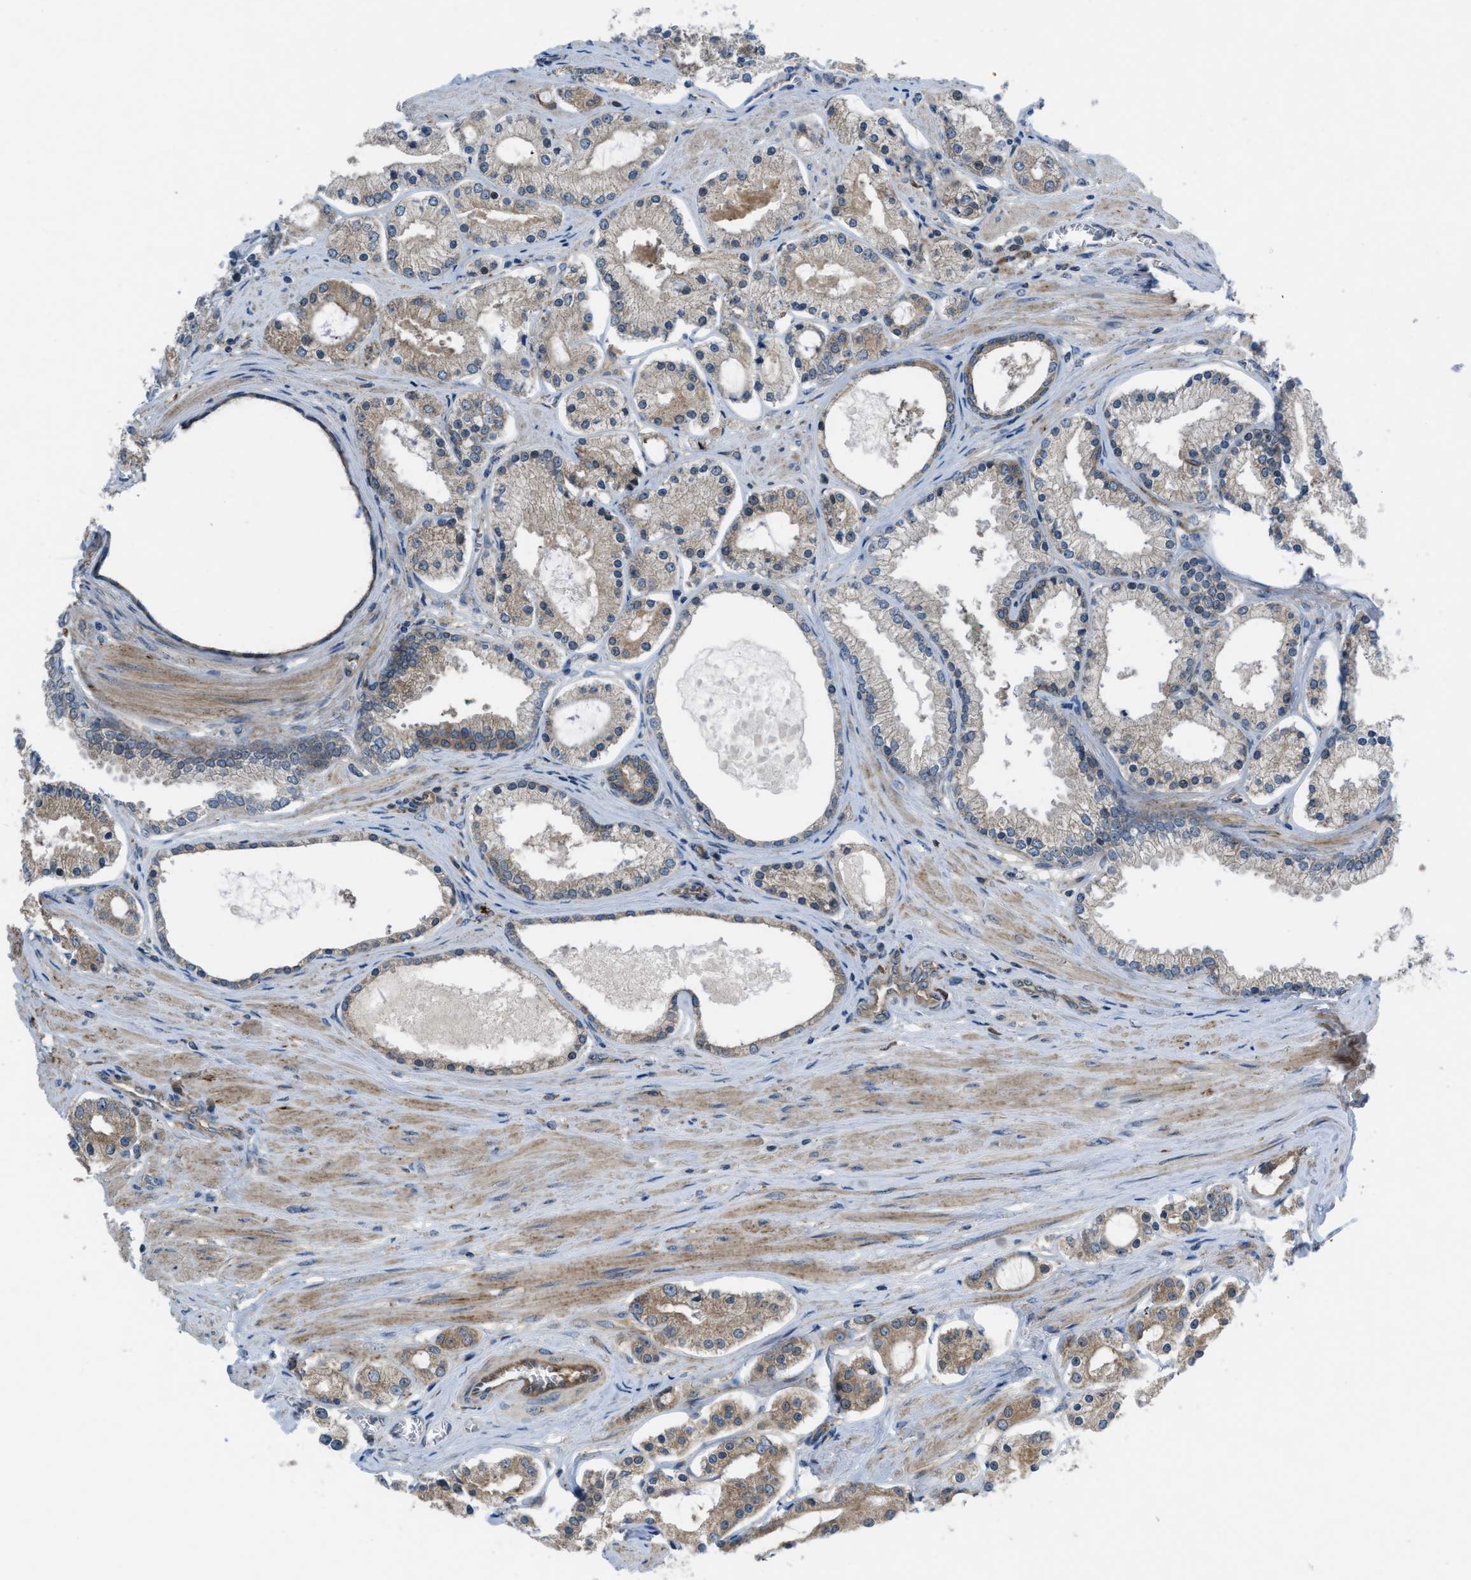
{"staining": {"intensity": "moderate", "quantity": ">75%", "location": "cytoplasmic/membranous"}, "tissue": "prostate cancer", "cell_type": "Tumor cells", "image_type": "cancer", "snomed": [{"axis": "morphology", "description": "Adenocarcinoma, High grade"}, {"axis": "topography", "description": "Prostate"}], "caption": "A micrograph of human prostate cancer (adenocarcinoma (high-grade)) stained for a protein displays moderate cytoplasmic/membranous brown staining in tumor cells.", "gene": "BAZ2B", "patient": {"sex": "male", "age": 66}}